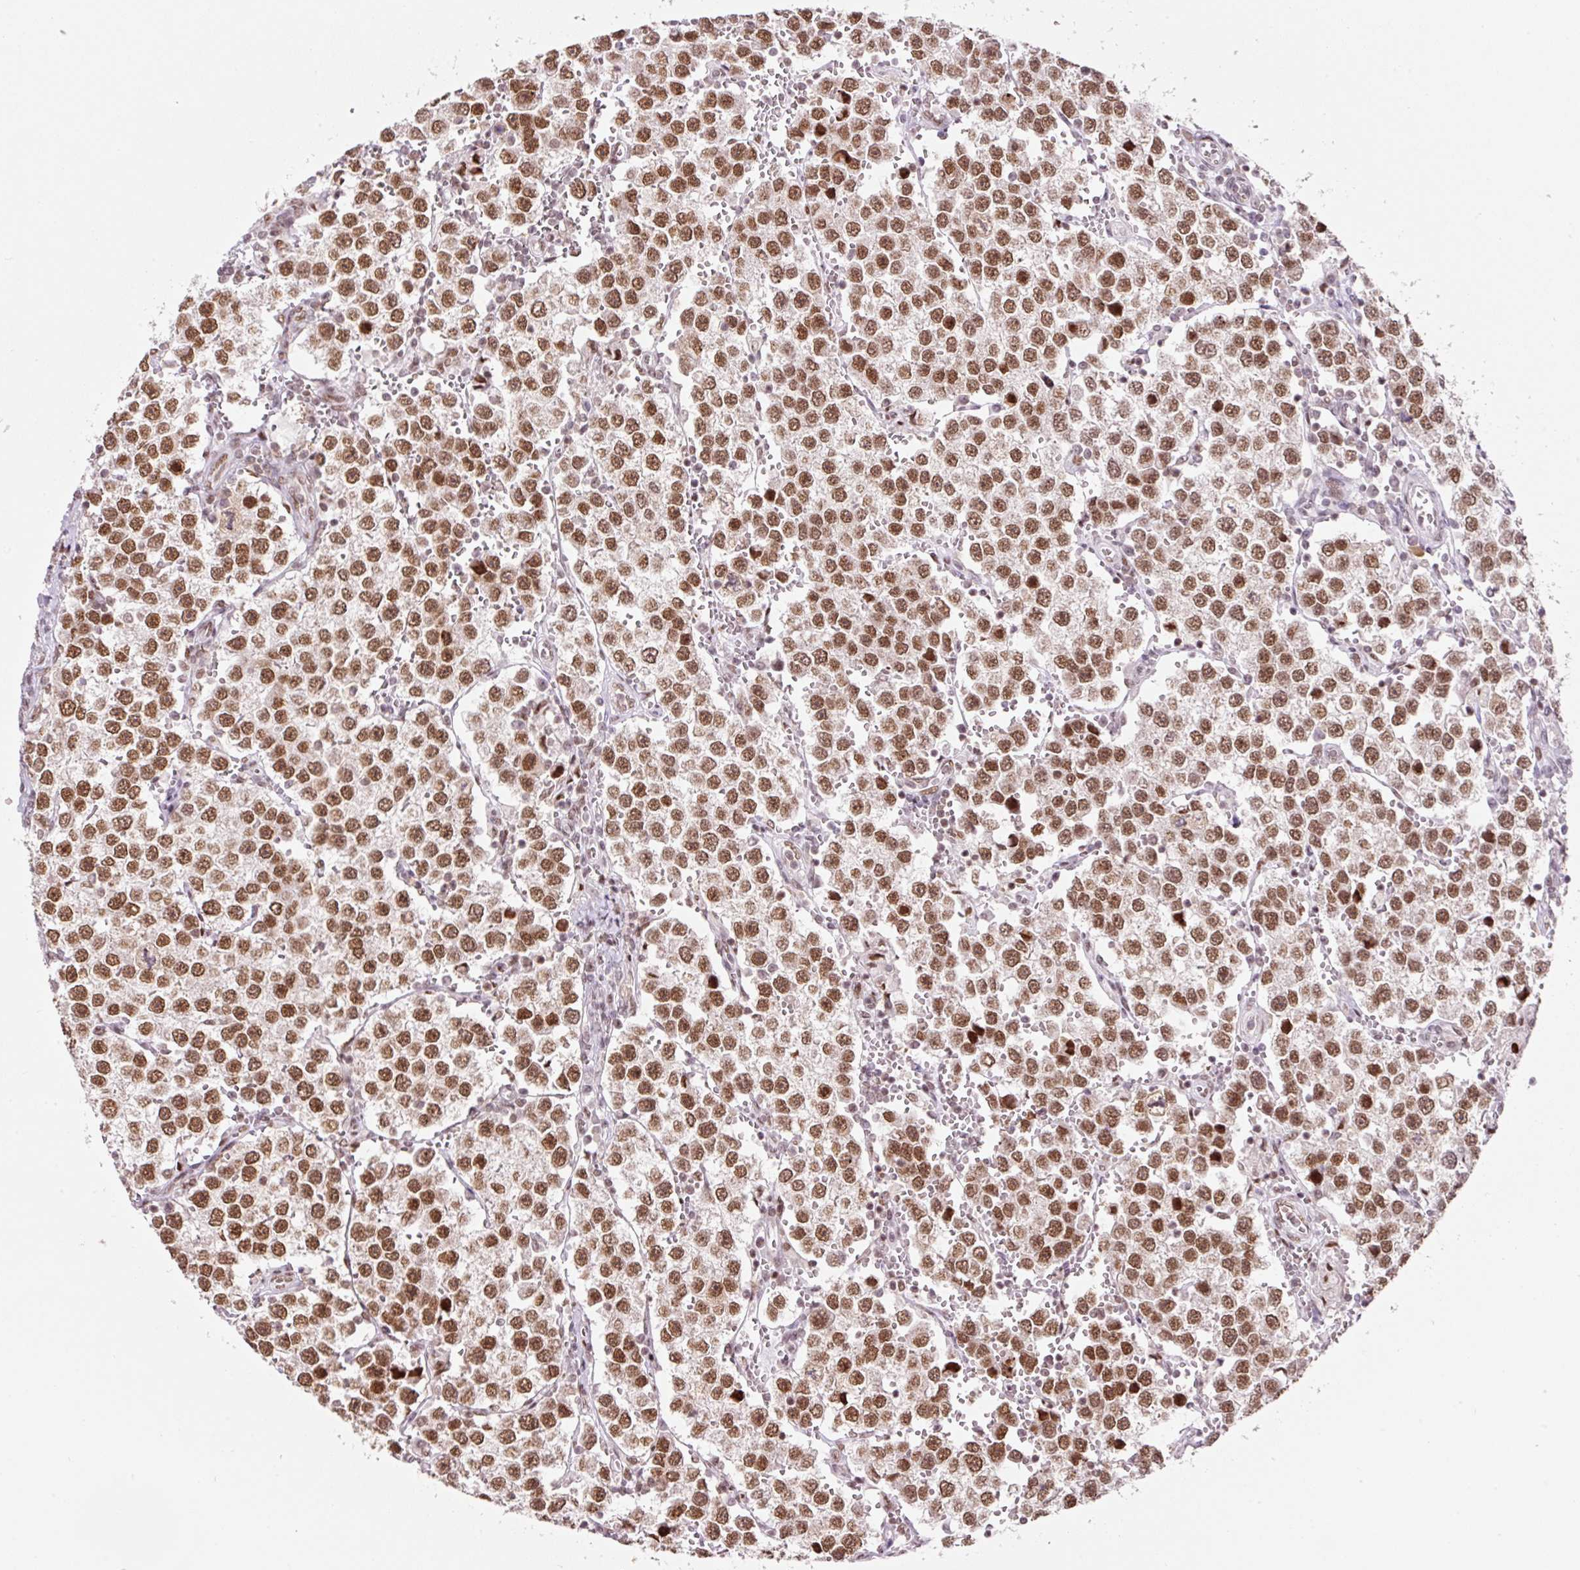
{"staining": {"intensity": "moderate", "quantity": ">75%", "location": "nuclear"}, "tissue": "testis cancer", "cell_type": "Tumor cells", "image_type": "cancer", "snomed": [{"axis": "morphology", "description": "Seminoma, NOS"}, {"axis": "topography", "description": "Testis"}], "caption": "Protein expression analysis of testis seminoma displays moderate nuclear staining in about >75% of tumor cells. The staining was performed using DAB, with brown indicating positive protein expression. Nuclei are stained blue with hematoxylin.", "gene": "CCNL2", "patient": {"sex": "male", "age": 37}}